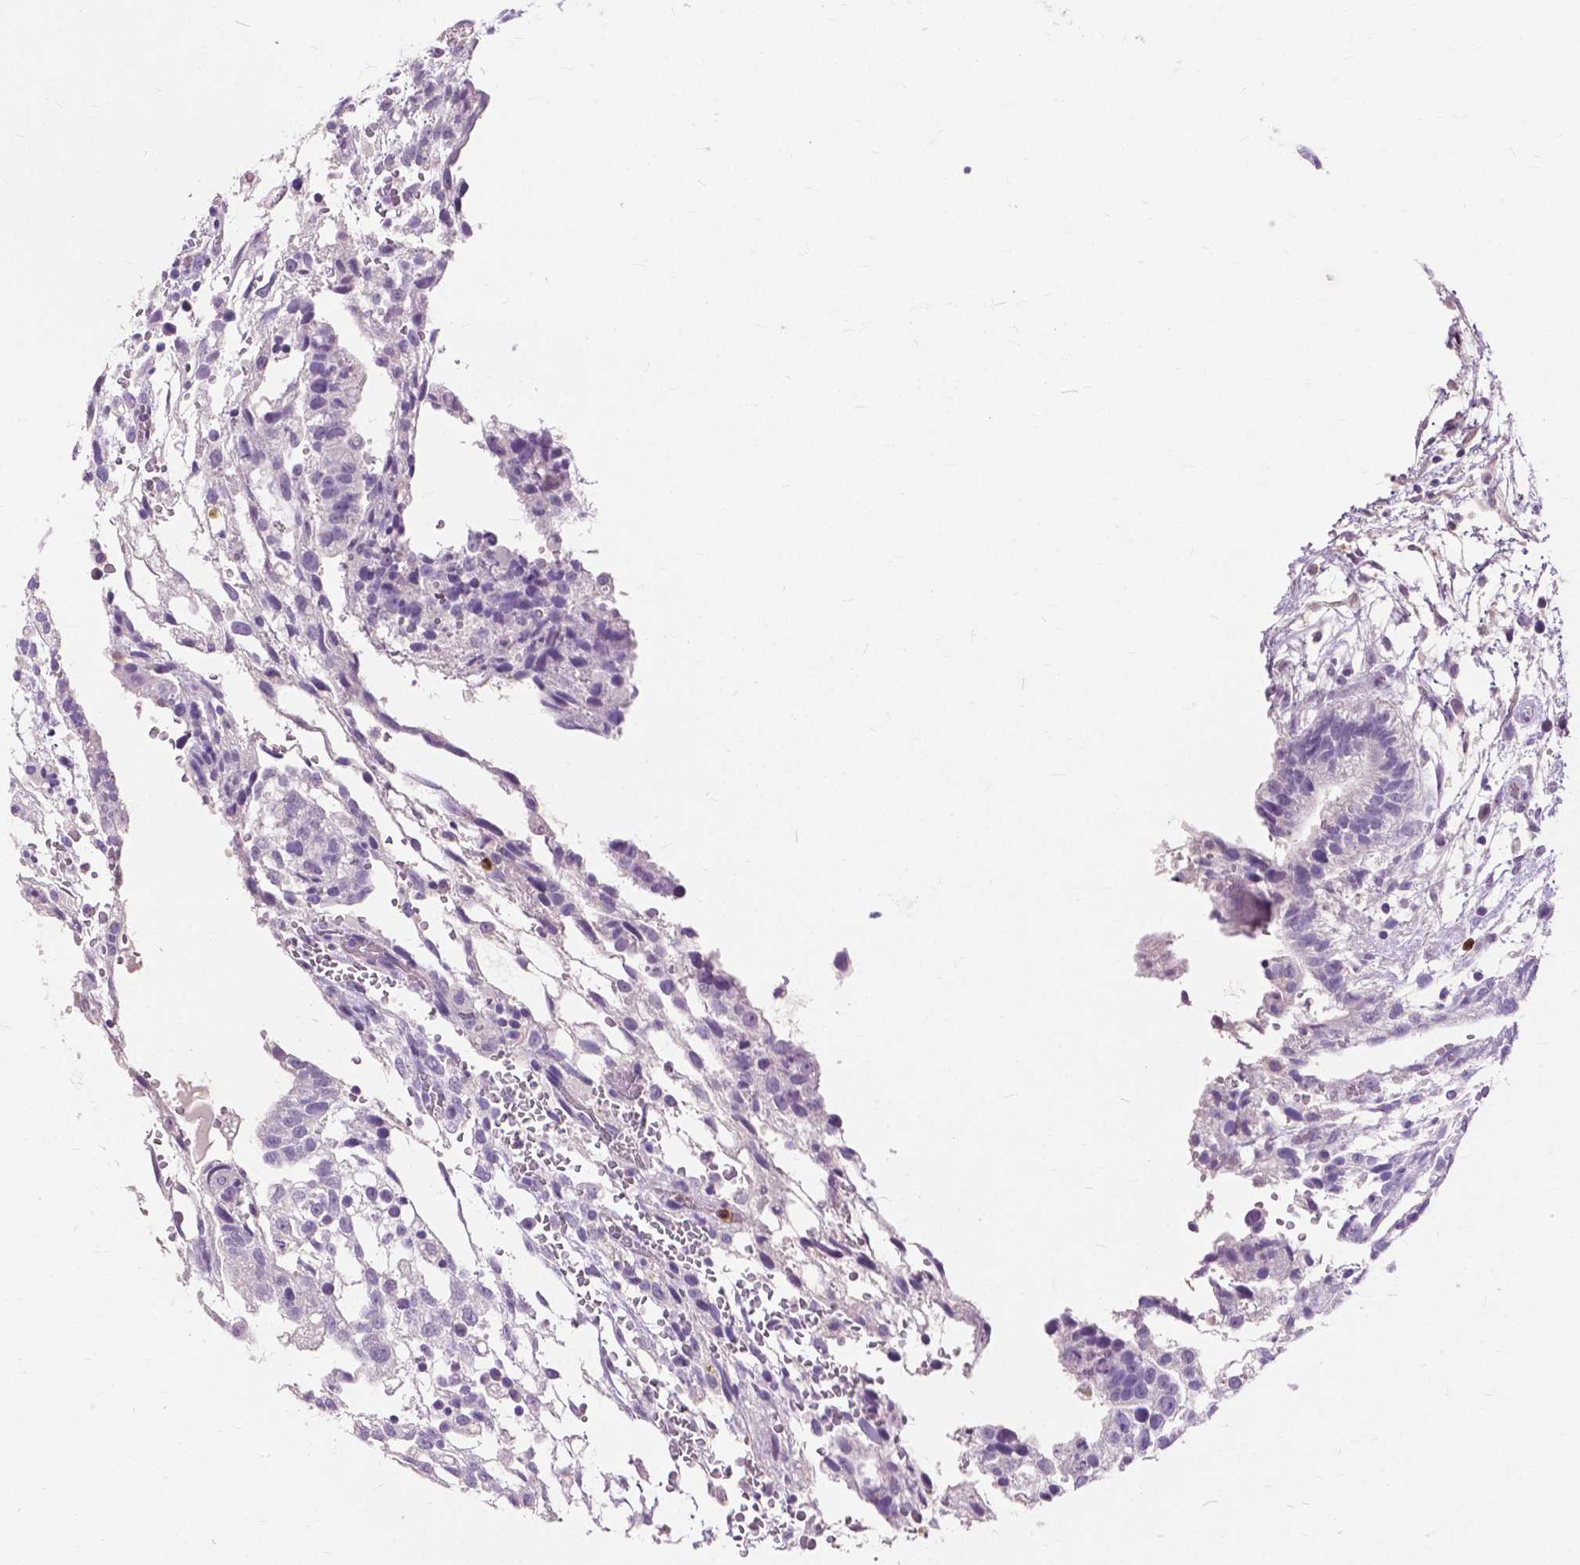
{"staining": {"intensity": "negative", "quantity": "none", "location": "none"}, "tissue": "testis cancer", "cell_type": "Tumor cells", "image_type": "cancer", "snomed": [{"axis": "morphology", "description": "Normal tissue, NOS"}, {"axis": "morphology", "description": "Carcinoma, Embryonal, NOS"}, {"axis": "topography", "description": "Testis"}], "caption": "Human testis cancer stained for a protein using IHC shows no positivity in tumor cells.", "gene": "CXCR2", "patient": {"sex": "male", "age": 32}}